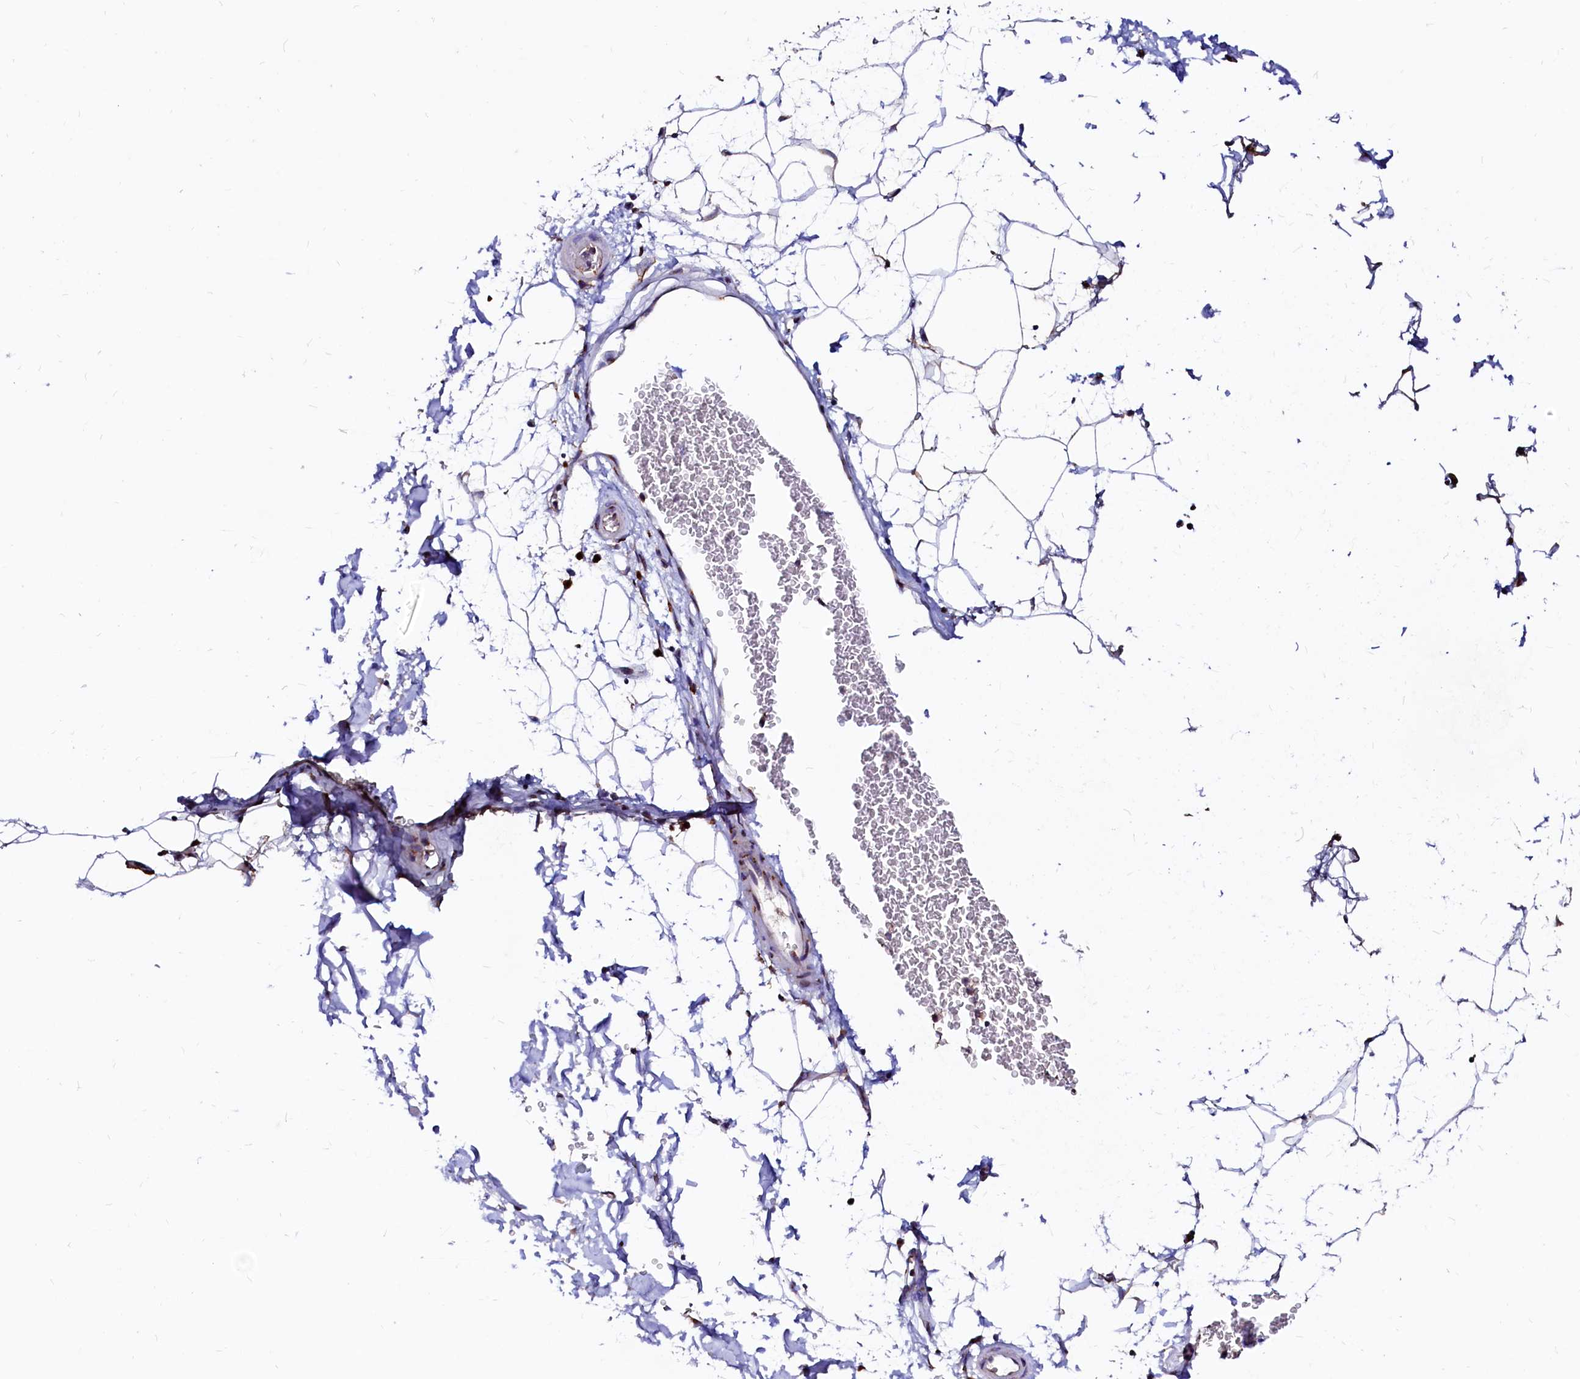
{"staining": {"intensity": "moderate", "quantity": "25%-75%", "location": "cytoplasmic/membranous"}, "tissue": "adipose tissue", "cell_type": "Adipocytes", "image_type": "normal", "snomed": [{"axis": "morphology", "description": "Normal tissue, NOS"}, {"axis": "topography", "description": "Soft tissue"}], "caption": "Protein staining reveals moderate cytoplasmic/membranous staining in about 25%-75% of adipocytes in unremarkable adipose tissue.", "gene": "LMAN1", "patient": {"sex": "male", "age": 72}}